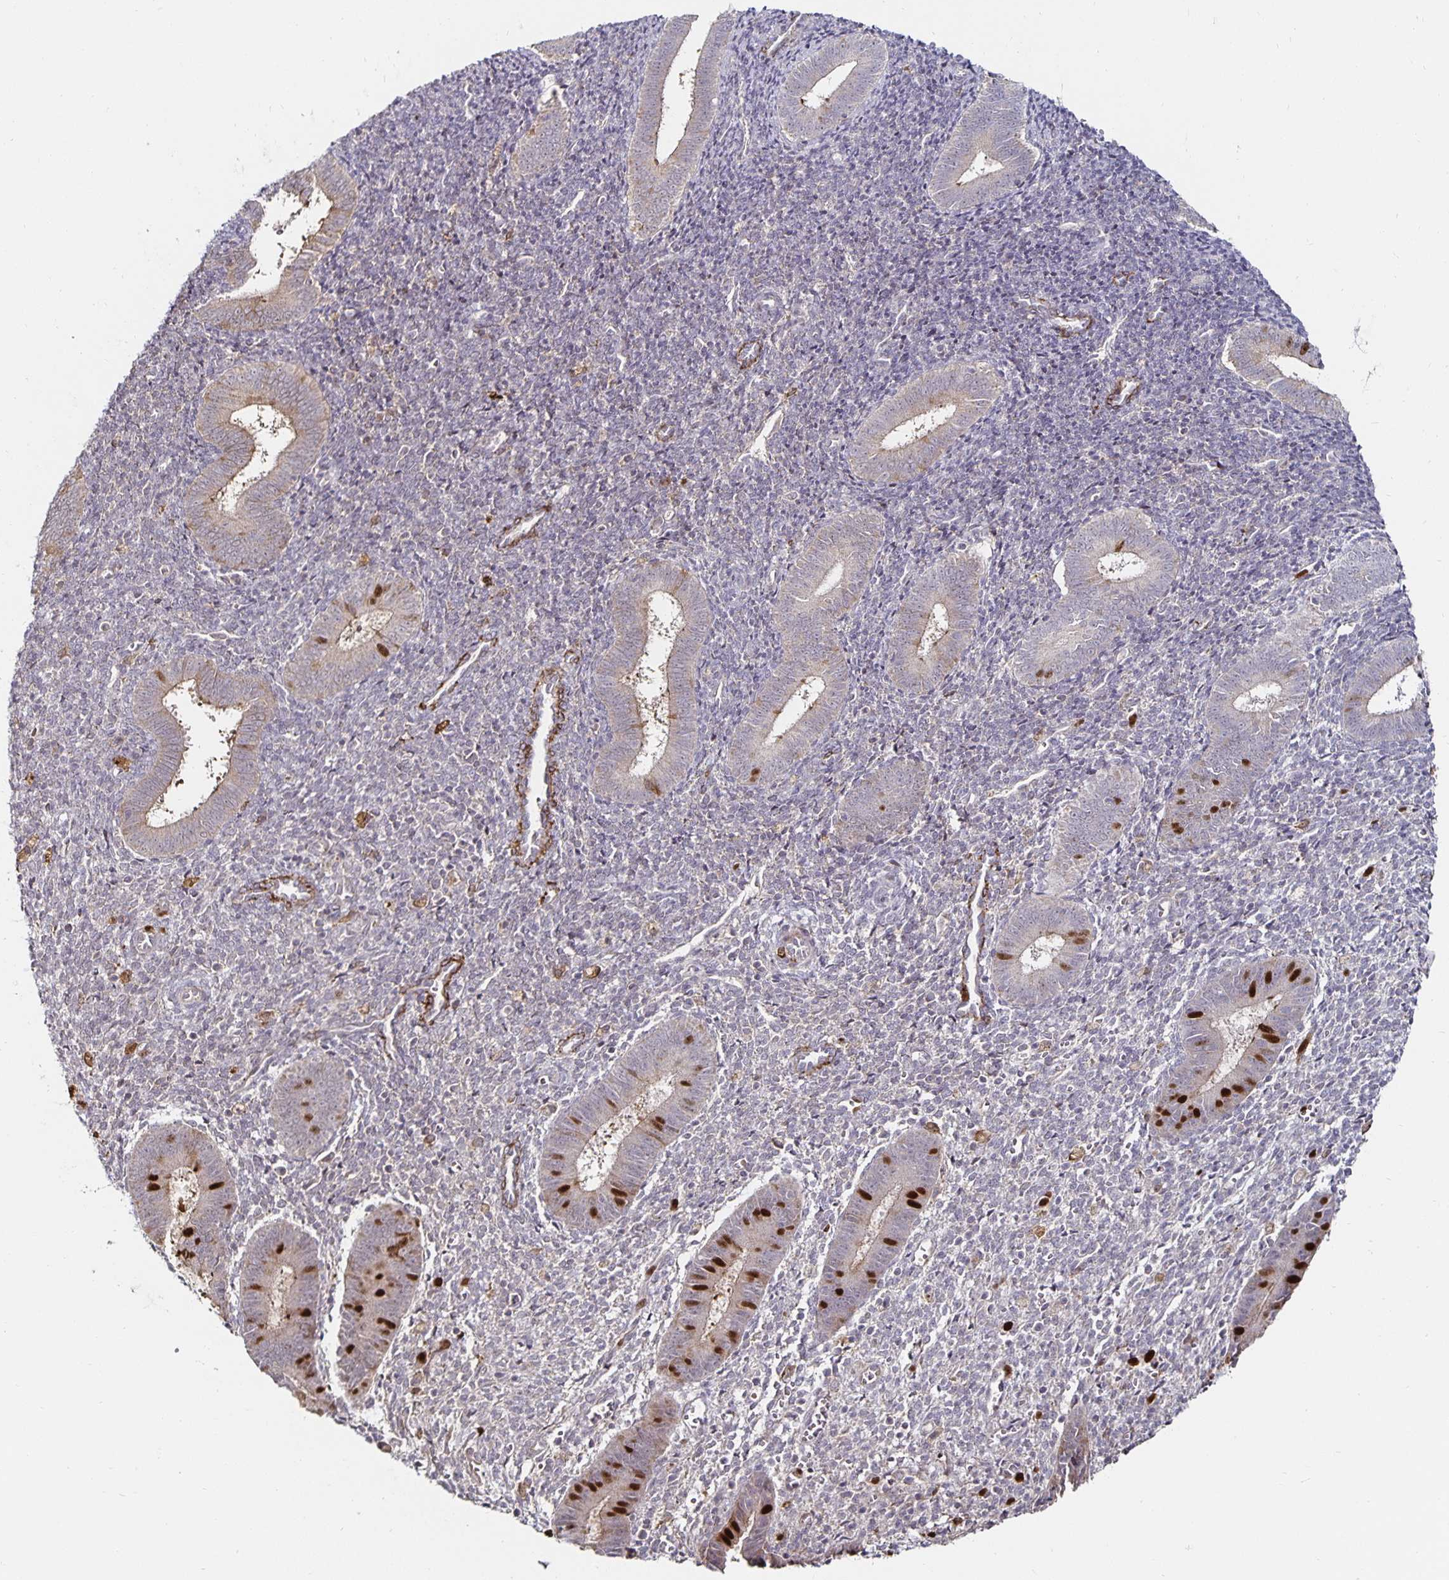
{"staining": {"intensity": "strong", "quantity": "<25%", "location": "nuclear"}, "tissue": "endometrium", "cell_type": "Cells in endometrial stroma", "image_type": "normal", "snomed": [{"axis": "morphology", "description": "Normal tissue, NOS"}, {"axis": "topography", "description": "Endometrium"}], "caption": "Immunohistochemistry of benign human endometrium displays medium levels of strong nuclear staining in about <25% of cells in endometrial stroma. The staining was performed using DAB, with brown indicating positive protein expression. Nuclei are stained blue with hematoxylin.", "gene": "ANLN", "patient": {"sex": "female", "age": 25}}